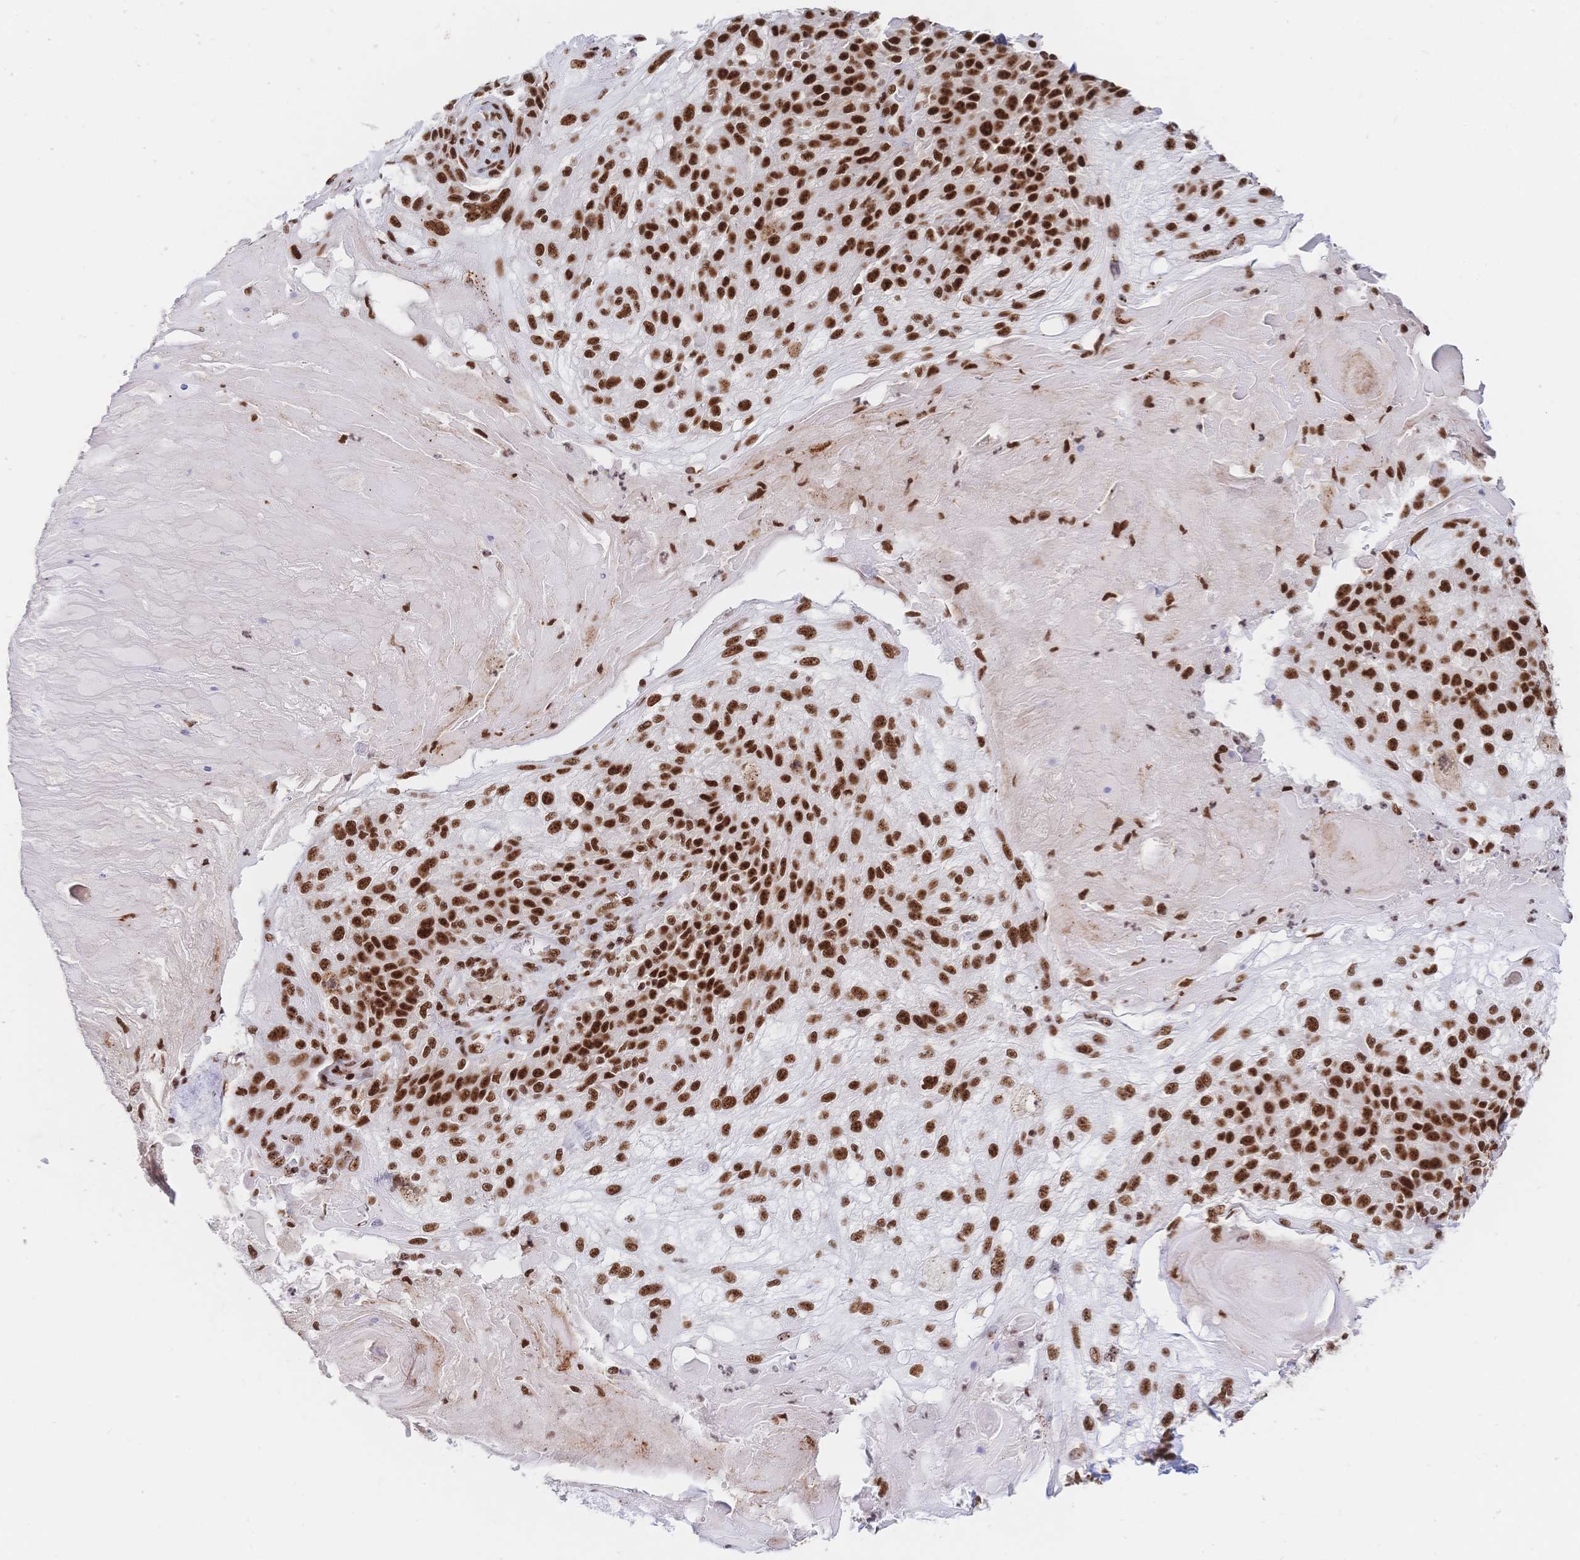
{"staining": {"intensity": "strong", "quantity": ">75%", "location": "nuclear"}, "tissue": "skin cancer", "cell_type": "Tumor cells", "image_type": "cancer", "snomed": [{"axis": "morphology", "description": "Normal tissue, NOS"}, {"axis": "morphology", "description": "Squamous cell carcinoma, NOS"}, {"axis": "topography", "description": "Skin"}], "caption": "Skin cancer was stained to show a protein in brown. There is high levels of strong nuclear staining in about >75% of tumor cells.", "gene": "SRSF1", "patient": {"sex": "female", "age": 83}}